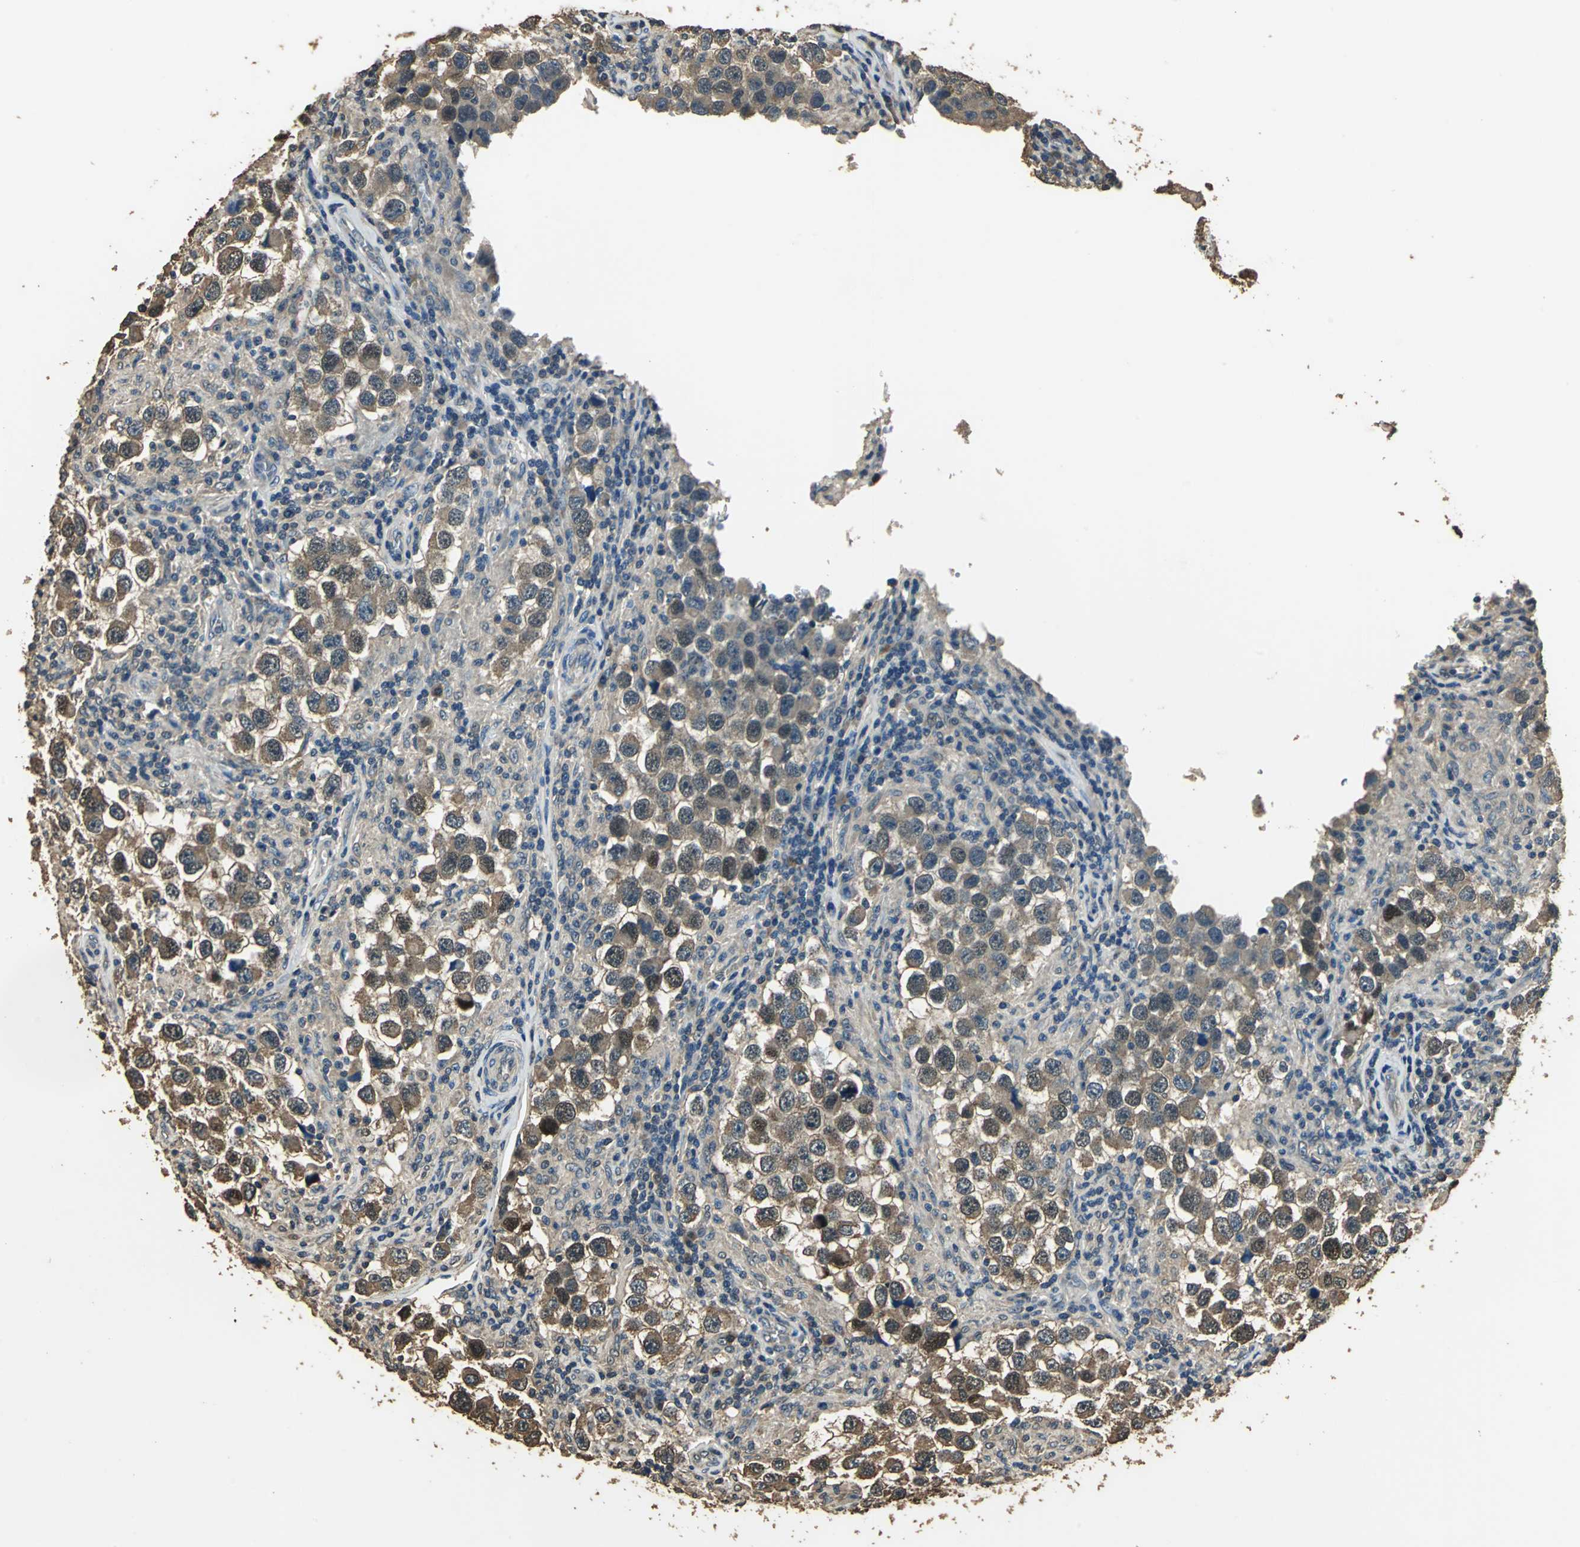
{"staining": {"intensity": "moderate", "quantity": ">75%", "location": "cytoplasmic/membranous"}, "tissue": "testis cancer", "cell_type": "Tumor cells", "image_type": "cancer", "snomed": [{"axis": "morphology", "description": "Carcinoma, Embryonal, NOS"}, {"axis": "topography", "description": "Testis"}], "caption": "IHC (DAB) staining of testis cancer (embryonal carcinoma) reveals moderate cytoplasmic/membranous protein expression in about >75% of tumor cells.", "gene": "TMPRSS4", "patient": {"sex": "male", "age": 21}}